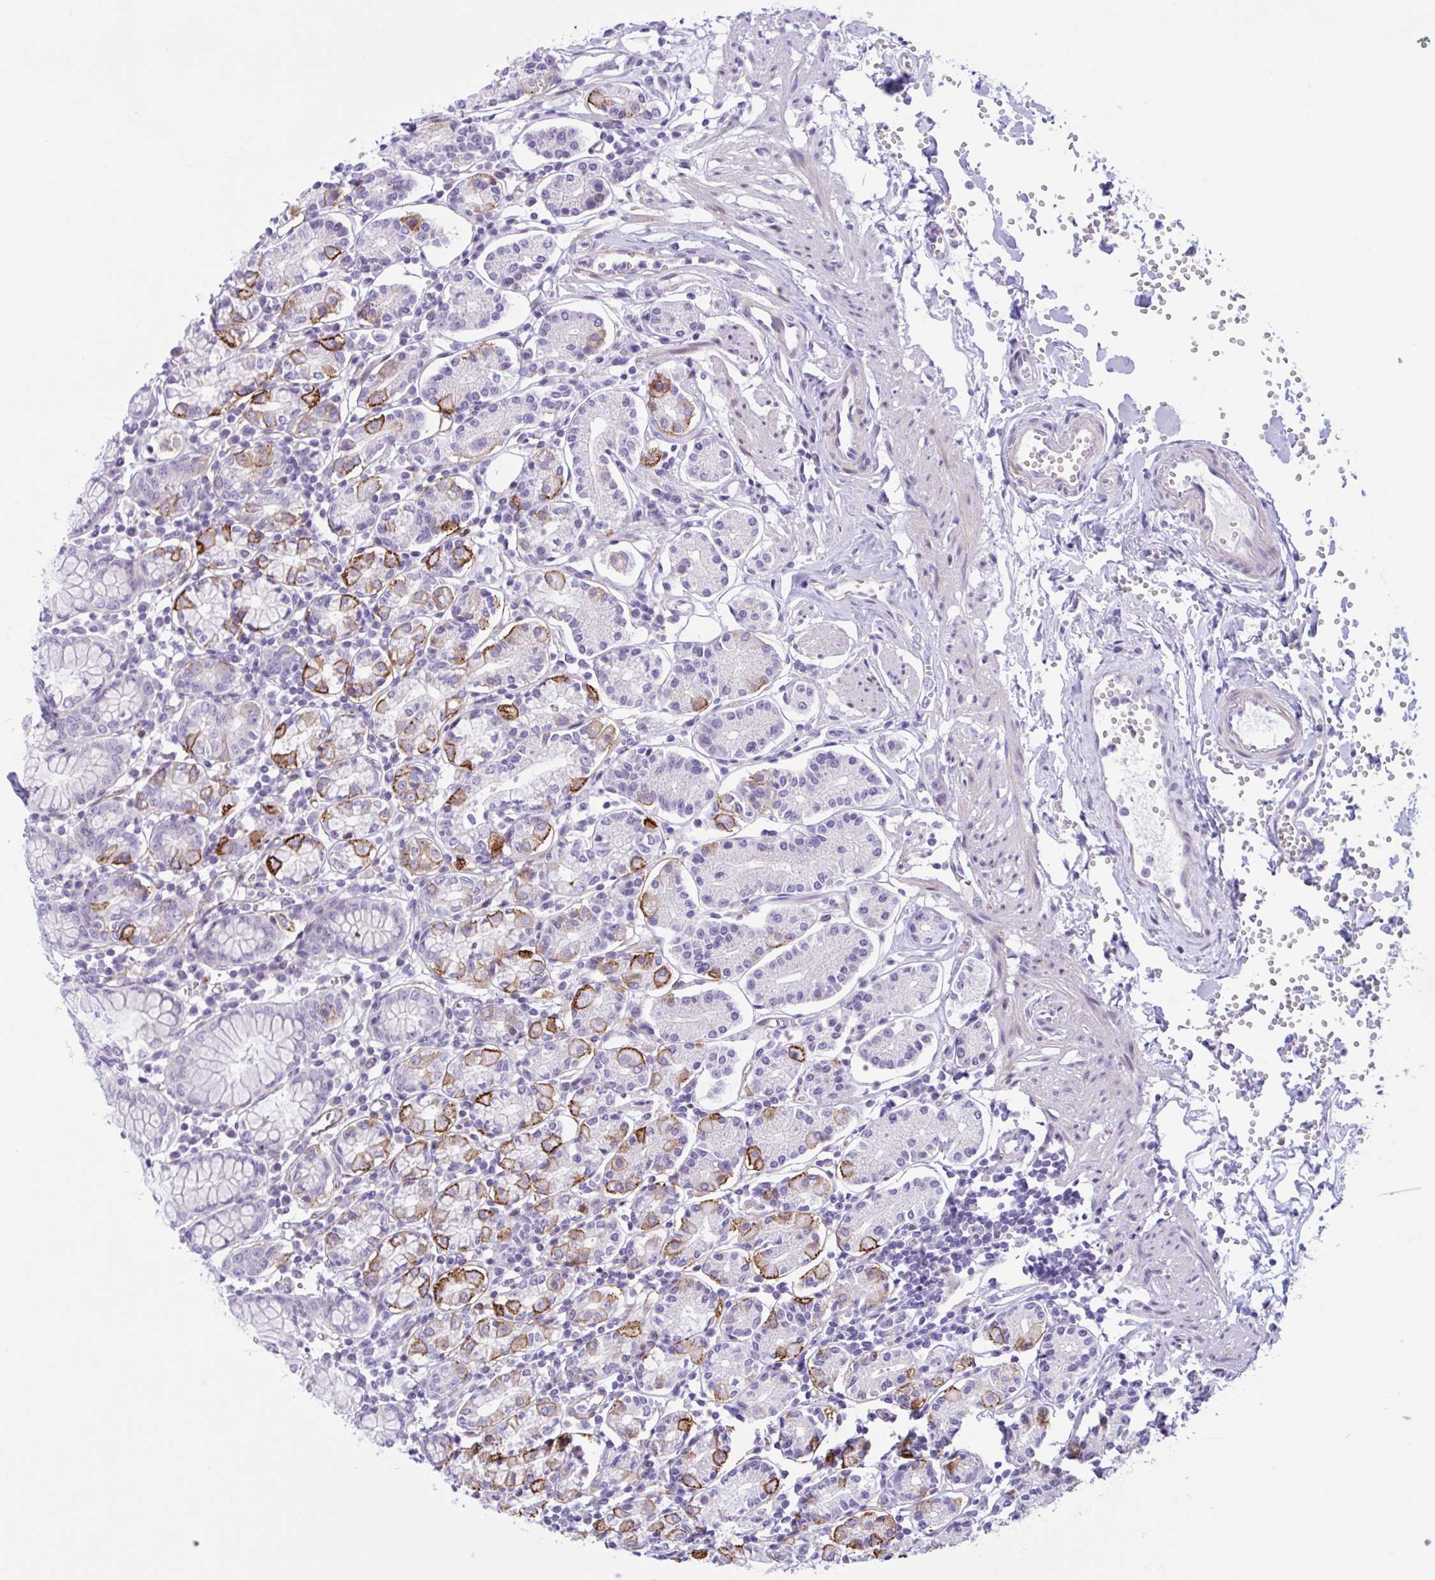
{"staining": {"intensity": "strong", "quantity": "25%-75%", "location": "cytoplasmic/membranous"}, "tissue": "stomach", "cell_type": "Glandular cells", "image_type": "normal", "snomed": [{"axis": "morphology", "description": "Normal tissue, NOS"}, {"axis": "topography", "description": "Stomach"}], "caption": "Strong cytoplasmic/membranous staining for a protein is seen in approximately 25%-75% of glandular cells of benign stomach using IHC.", "gene": "AHCYL2", "patient": {"sex": "female", "age": 62}}